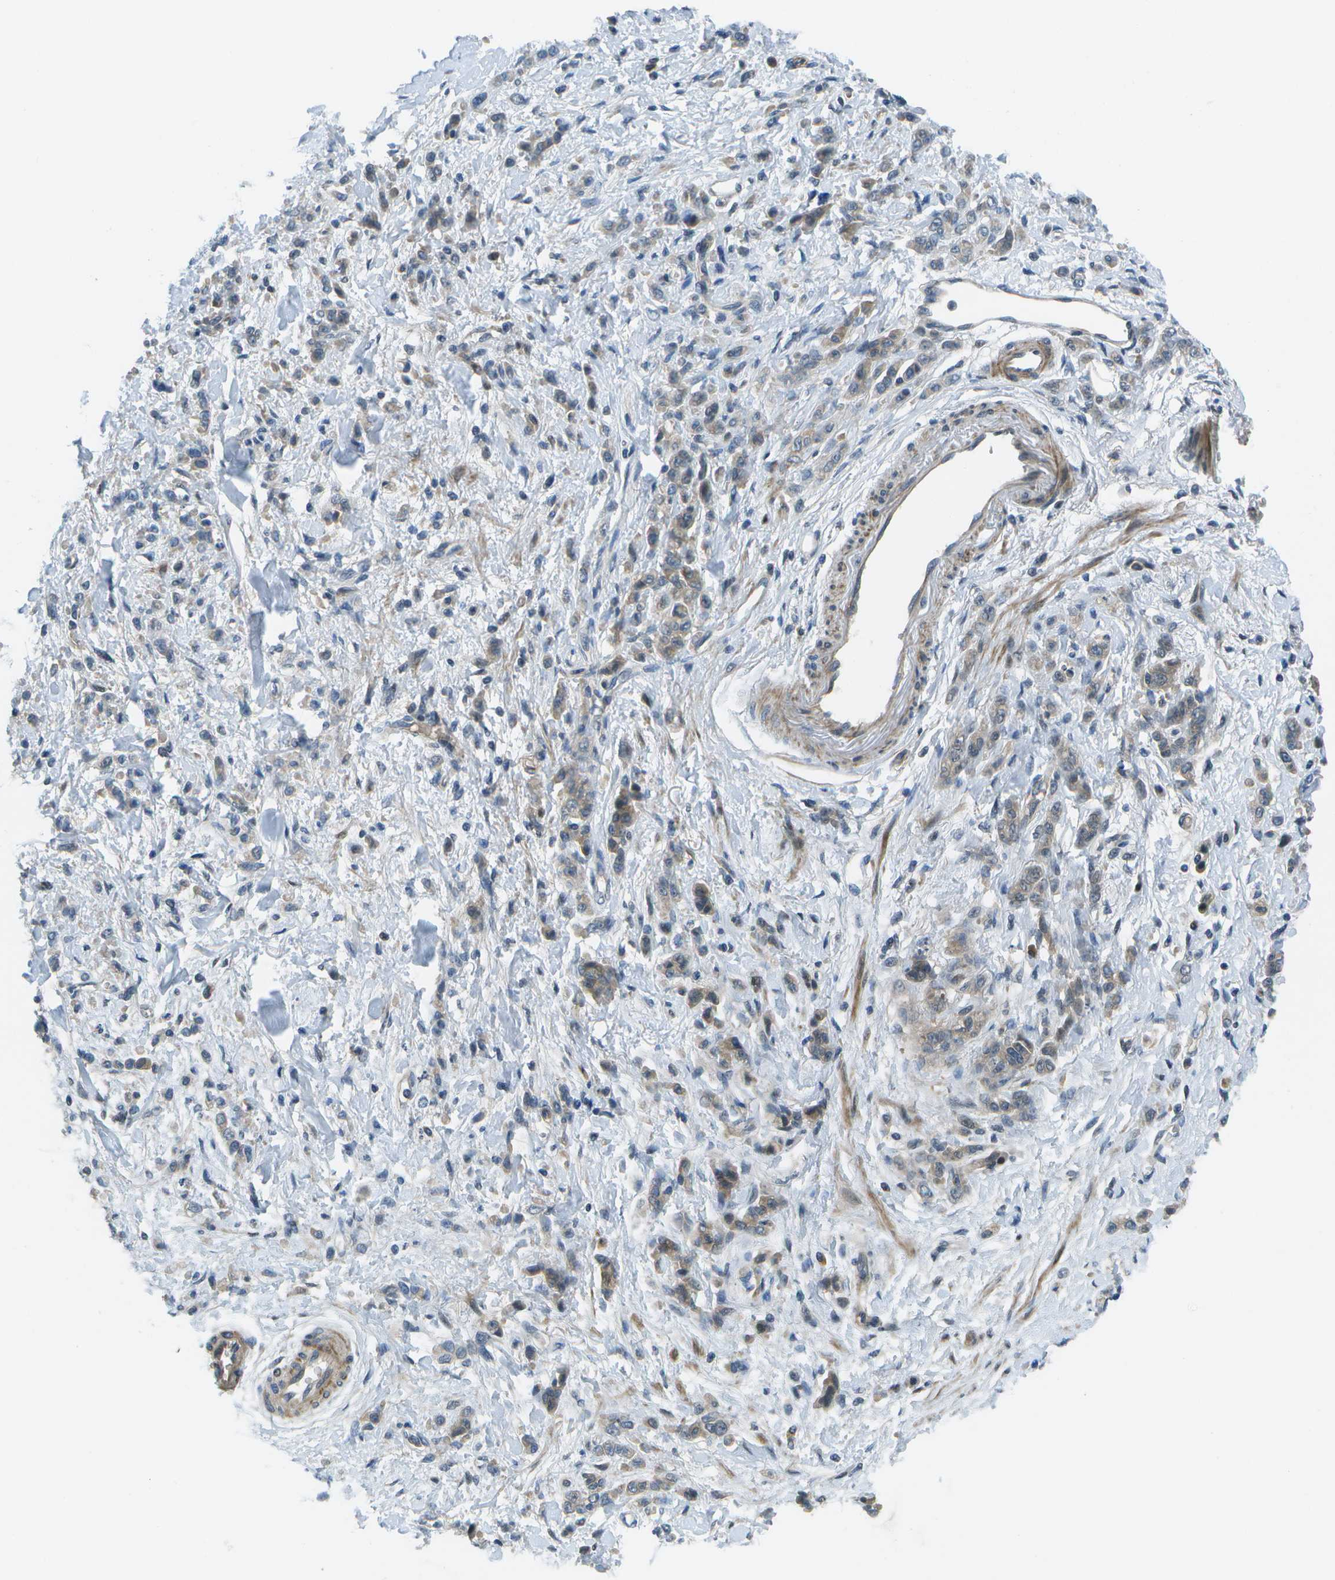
{"staining": {"intensity": "weak", "quantity": "25%-75%", "location": "cytoplasmic/membranous"}, "tissue": "stomach cancer", "cell_type": "Tumor cells", "image_type": "cancer", "snomed": [{"axis": "morphology", "description": "Normal tissue, NOS"}, {"axis": "morphology", "description": "Adenocarcinoma, NOS"}, {"axis": "topography", "description": "Stomach"}], "caption": "Tumor cells exhibit low levels of weak cytoplasmic/membranous staining in about 25%-75% of cells in adenocarcinoma (stomach).", "gene": "ENPP5", "patient": {"sex": "male", "age": 82}}